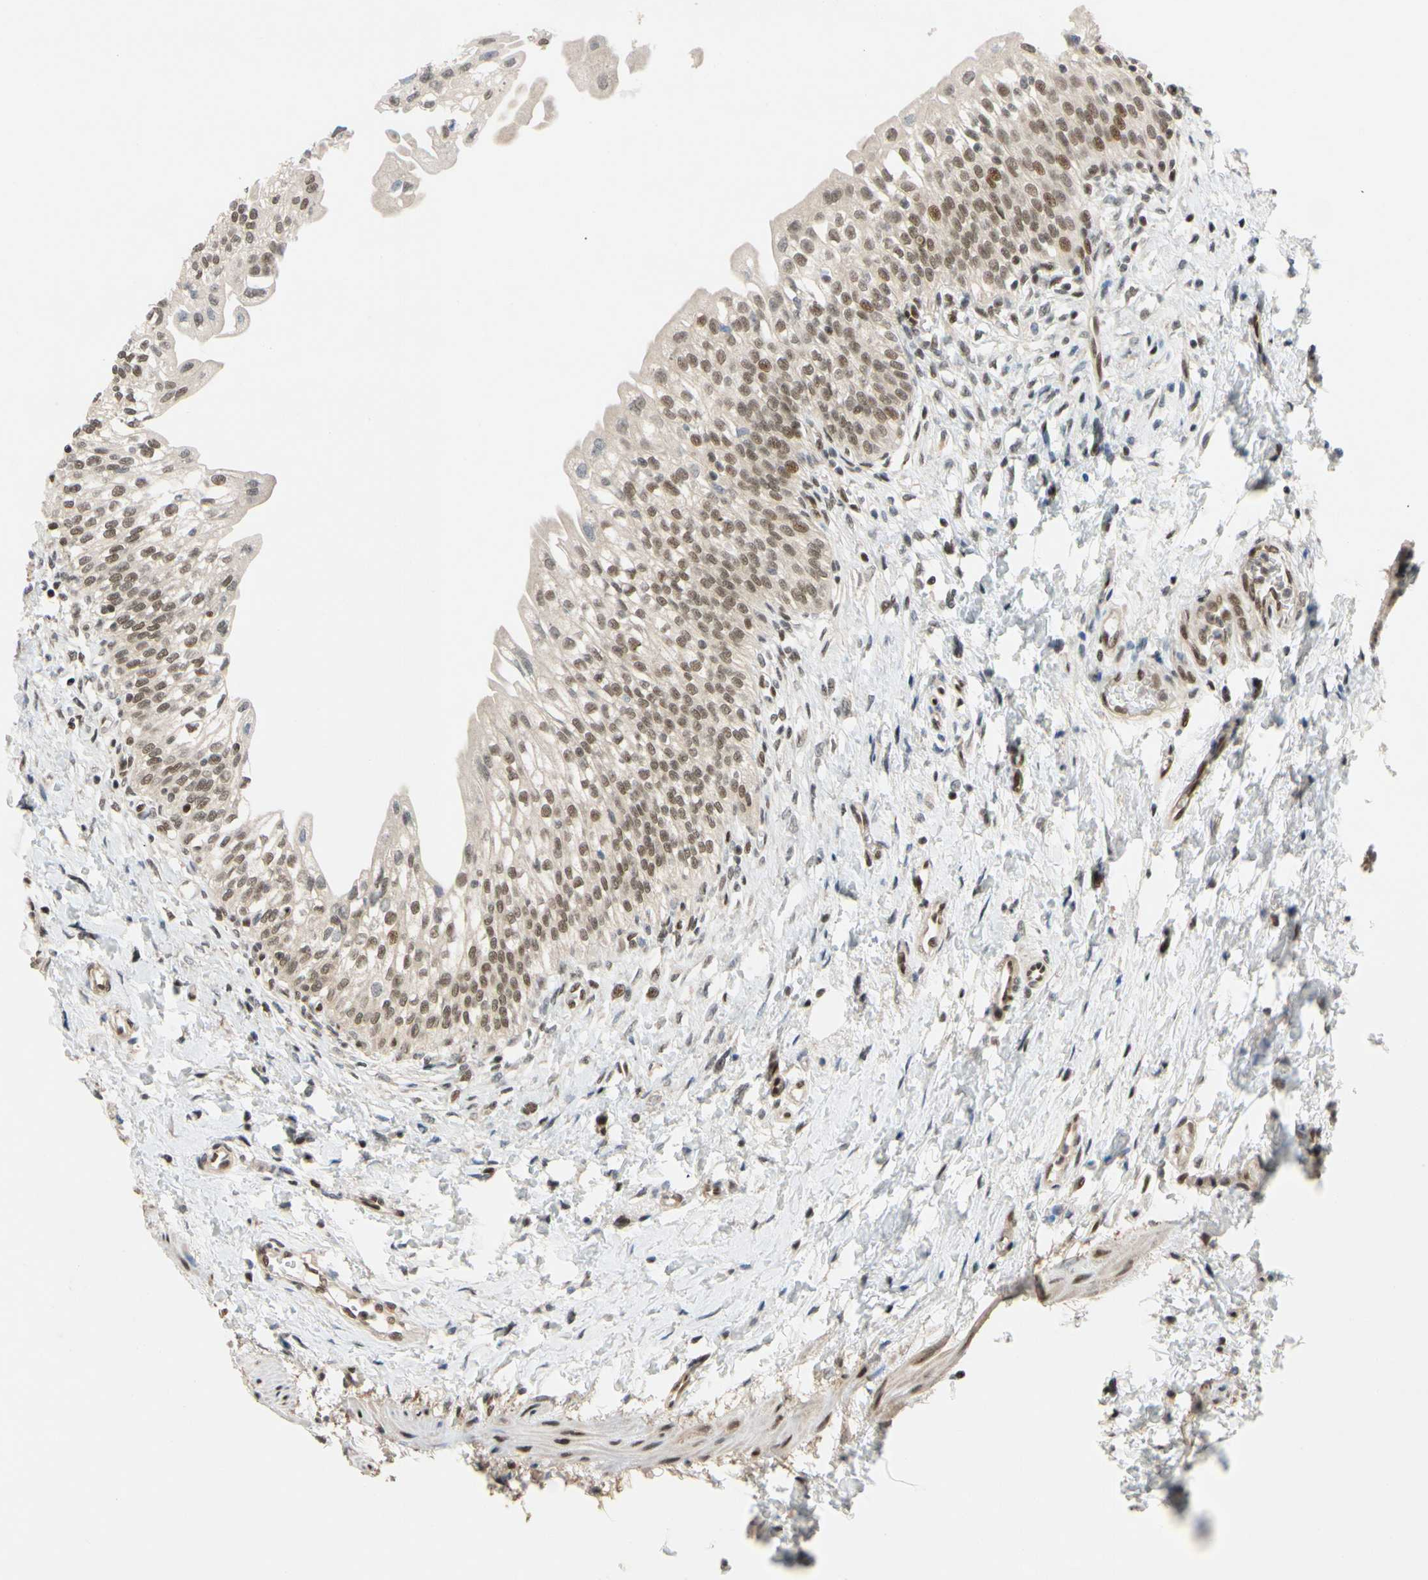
{"staining": {"intensity": "moderate", "quantity": ">75%", "location": "cytoplasmic/membranous,nuclear"}, "tissue": "urinary bladder", "cell_type": "Urothelial cells", "image_type": "normal", "snomed": [{"axis": "morphology", "description": "Normal tissue, NOS"}, {"axis": "topography", "description": "Urinary bladder"}], "caption": "The histopathology image shows immunohistochemical staining of normal urinary bladder. There is moderate cytoplasmic/membranous,nuclear positivity is present in approximately >75% of urothelial cells. The staining is performed using DAB brown chromogen to label protein expression. The nuclei are counter-stained blue using hematoxylin.", "gene": "TAF4", "patient": {"sex": "male", "age": 55}}